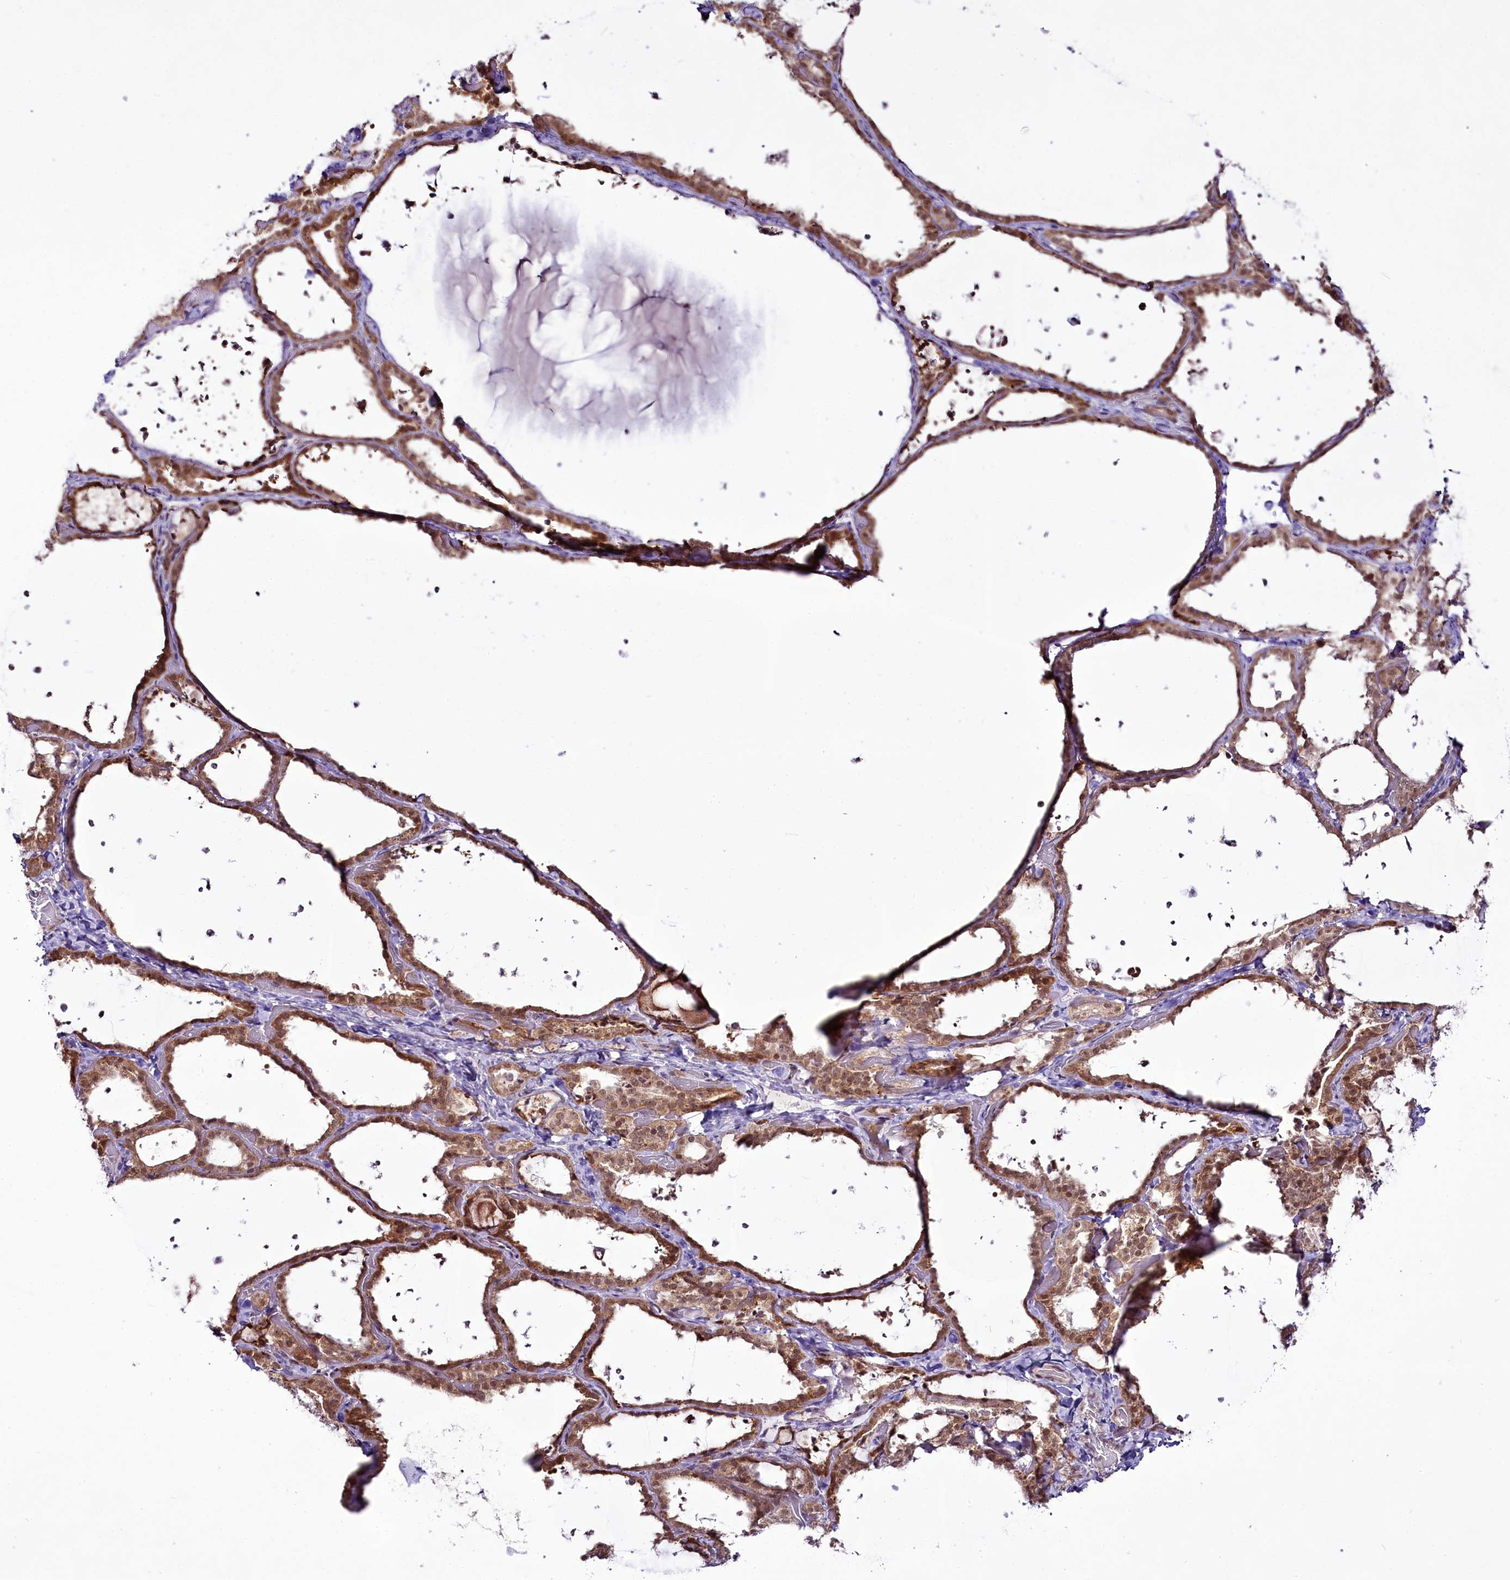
{"staining": {"intensity": "moderate", "quantity": ">75%", "location": "cytoplasmic/membranous,nuclear"}, "tissue": "thyroid gland", "cell_type": "Glandular cells", "image_type": "normal", "snomed": [{"axis": "morphology", "description": "Normal tissue, NOS"}, {"axis": "topography", "description": "Thyroid gland"}], "caption": "Glandular cells demonstrate medium levels of moderate cytoplasmic/membranous,nuclear positivity in about >75% of cells in unremarkable thyroid gland. (DAB (3,3'-diaminobenzidine) IHC, brown staining for protein, blue staining for nuclei).", "gene": "RSBN1", "patient": {"sex": "female", "age": 44}}